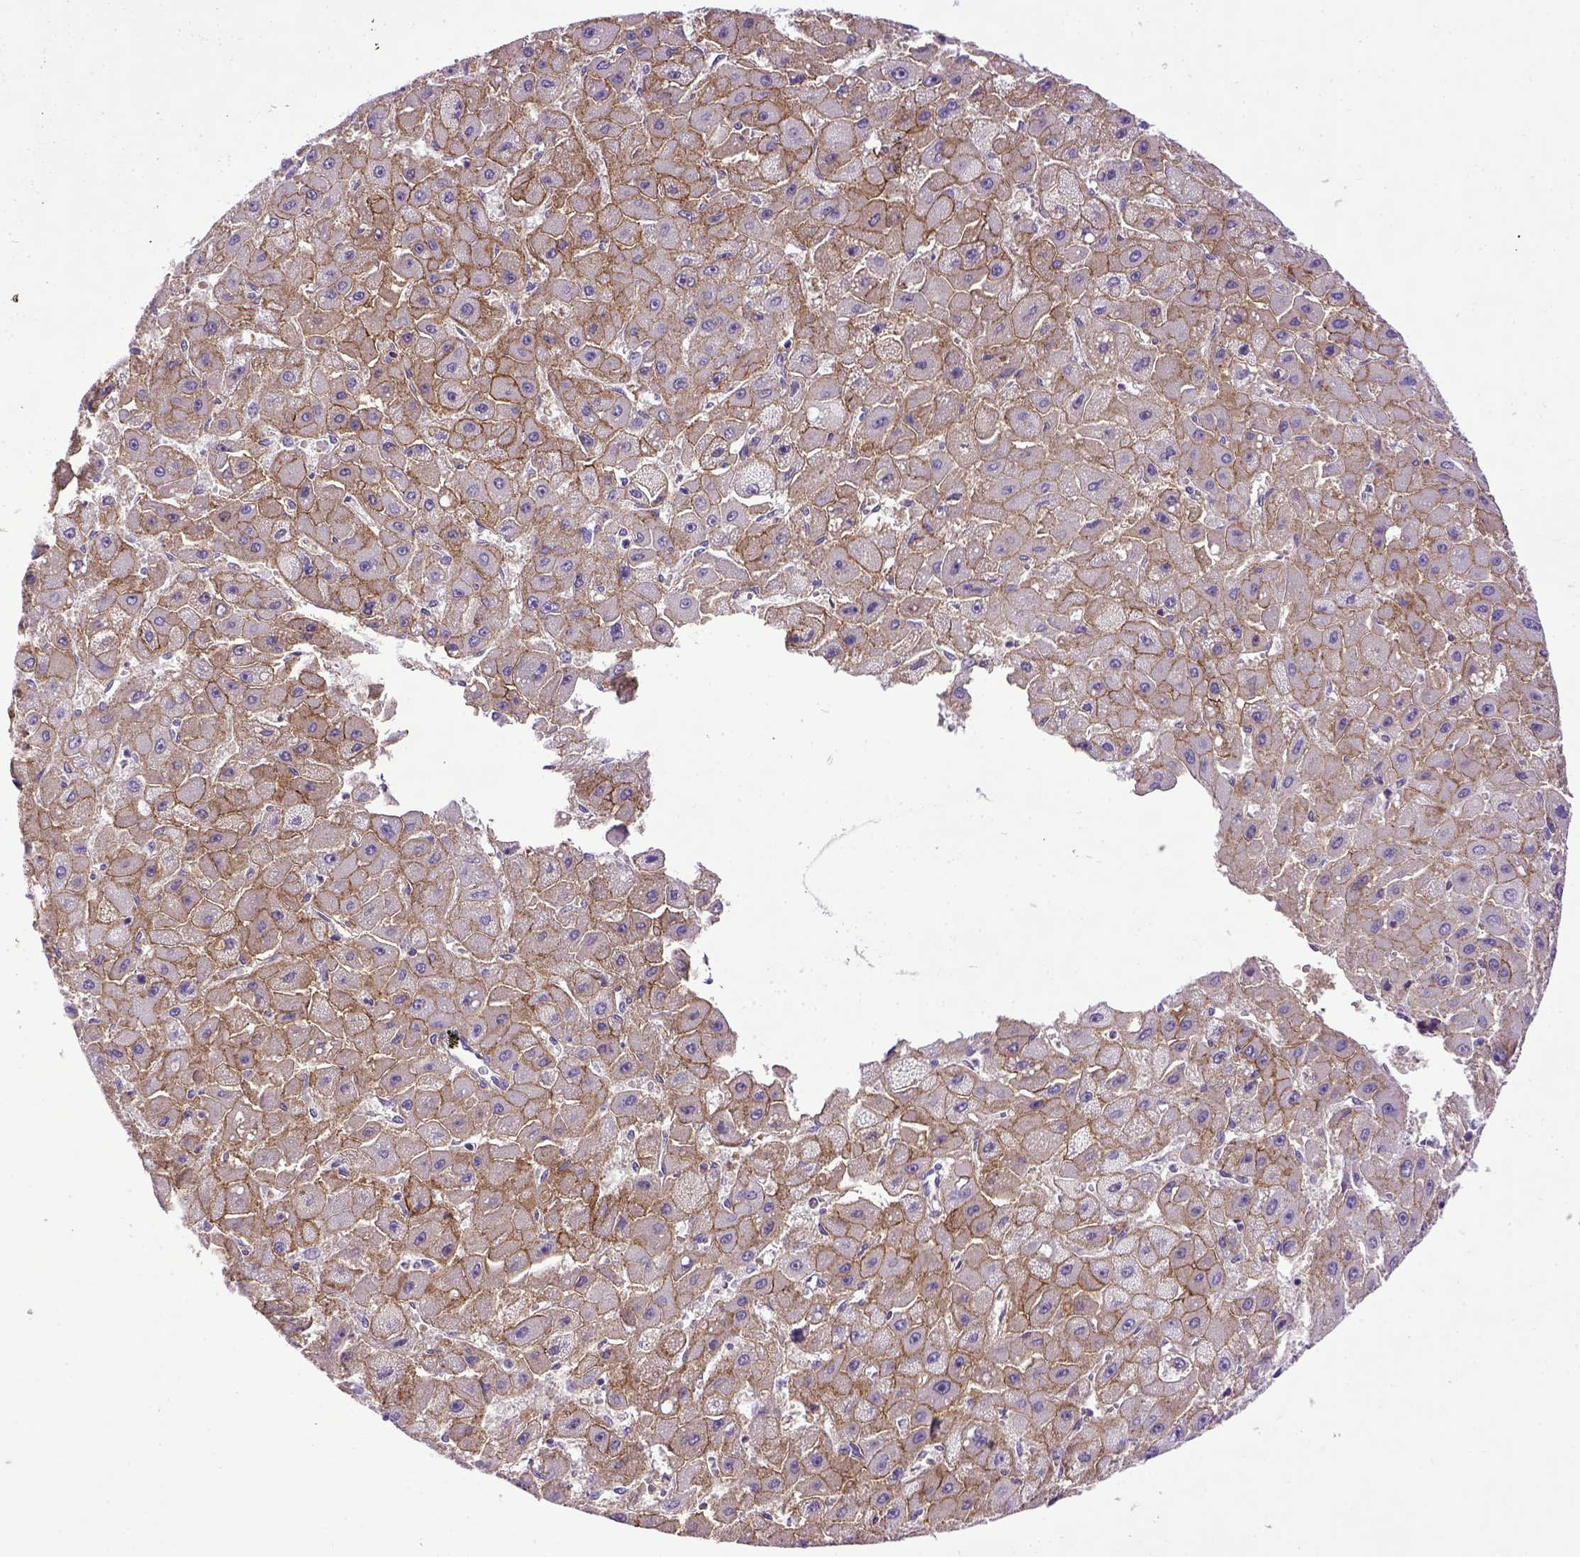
{"staining": {"intensity": "moderate", "quantity": ">75%", "location": "cytoplasmic/membranous"}, "tissue": "liver cancer", "cell_type": "Tumor cells", "image_type": "cancer", "snomed": [{"axis": "morphology", "description": "Carcinoma, Hepatocellular, NOS"}, {"axis": "topography", "description": "Liver"}], "caption": "Immunohistochemical staining of human liver cancer (hepatocellular carcinoma) displays medium levels of moderate cytoplasmic/membranous staining in approximately >75% of tumor cells.", "gene": "CDH1", "patient": {"sex": "female", "age": 25}}